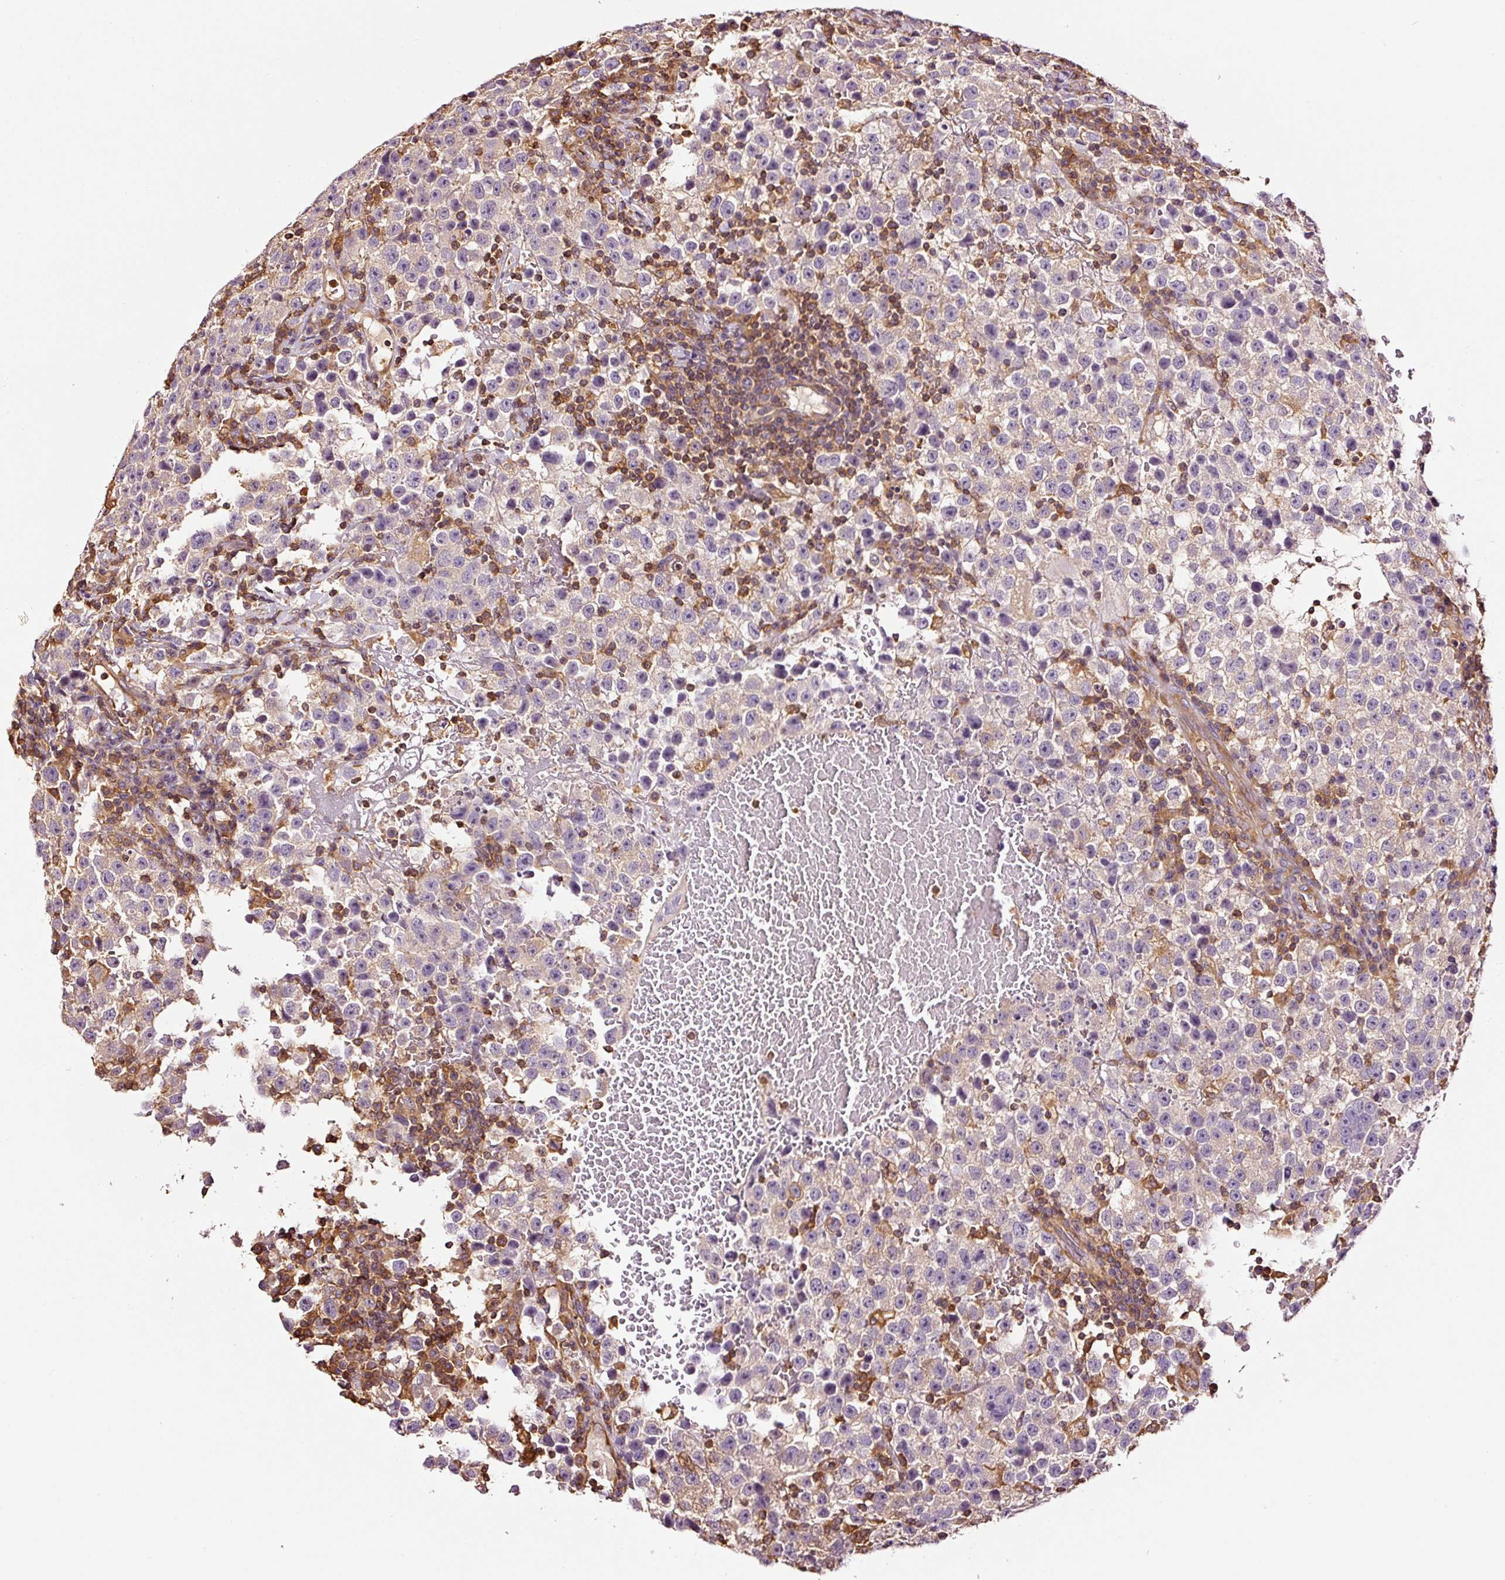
{"staining": {"intensity": "weak", "quantity": "25%-75%", "location": "cytoplasmic/membranous"}, "tissue": "testis cancer", "cell_type": "Tumor cells", "image_type": "cancer", "snomed": [{"axis": "morphology", "description": "Seminoma, NOS"}, {"axis": "topography", "description": "Testis"}], "caption": "Protein staining reveals weak cytoplasmic/membranous expression in approximately 25%-75% of tumor cells in testis seminoma.", "gene": "METAP1", "patient": {"sex": "male", "age": 22}}